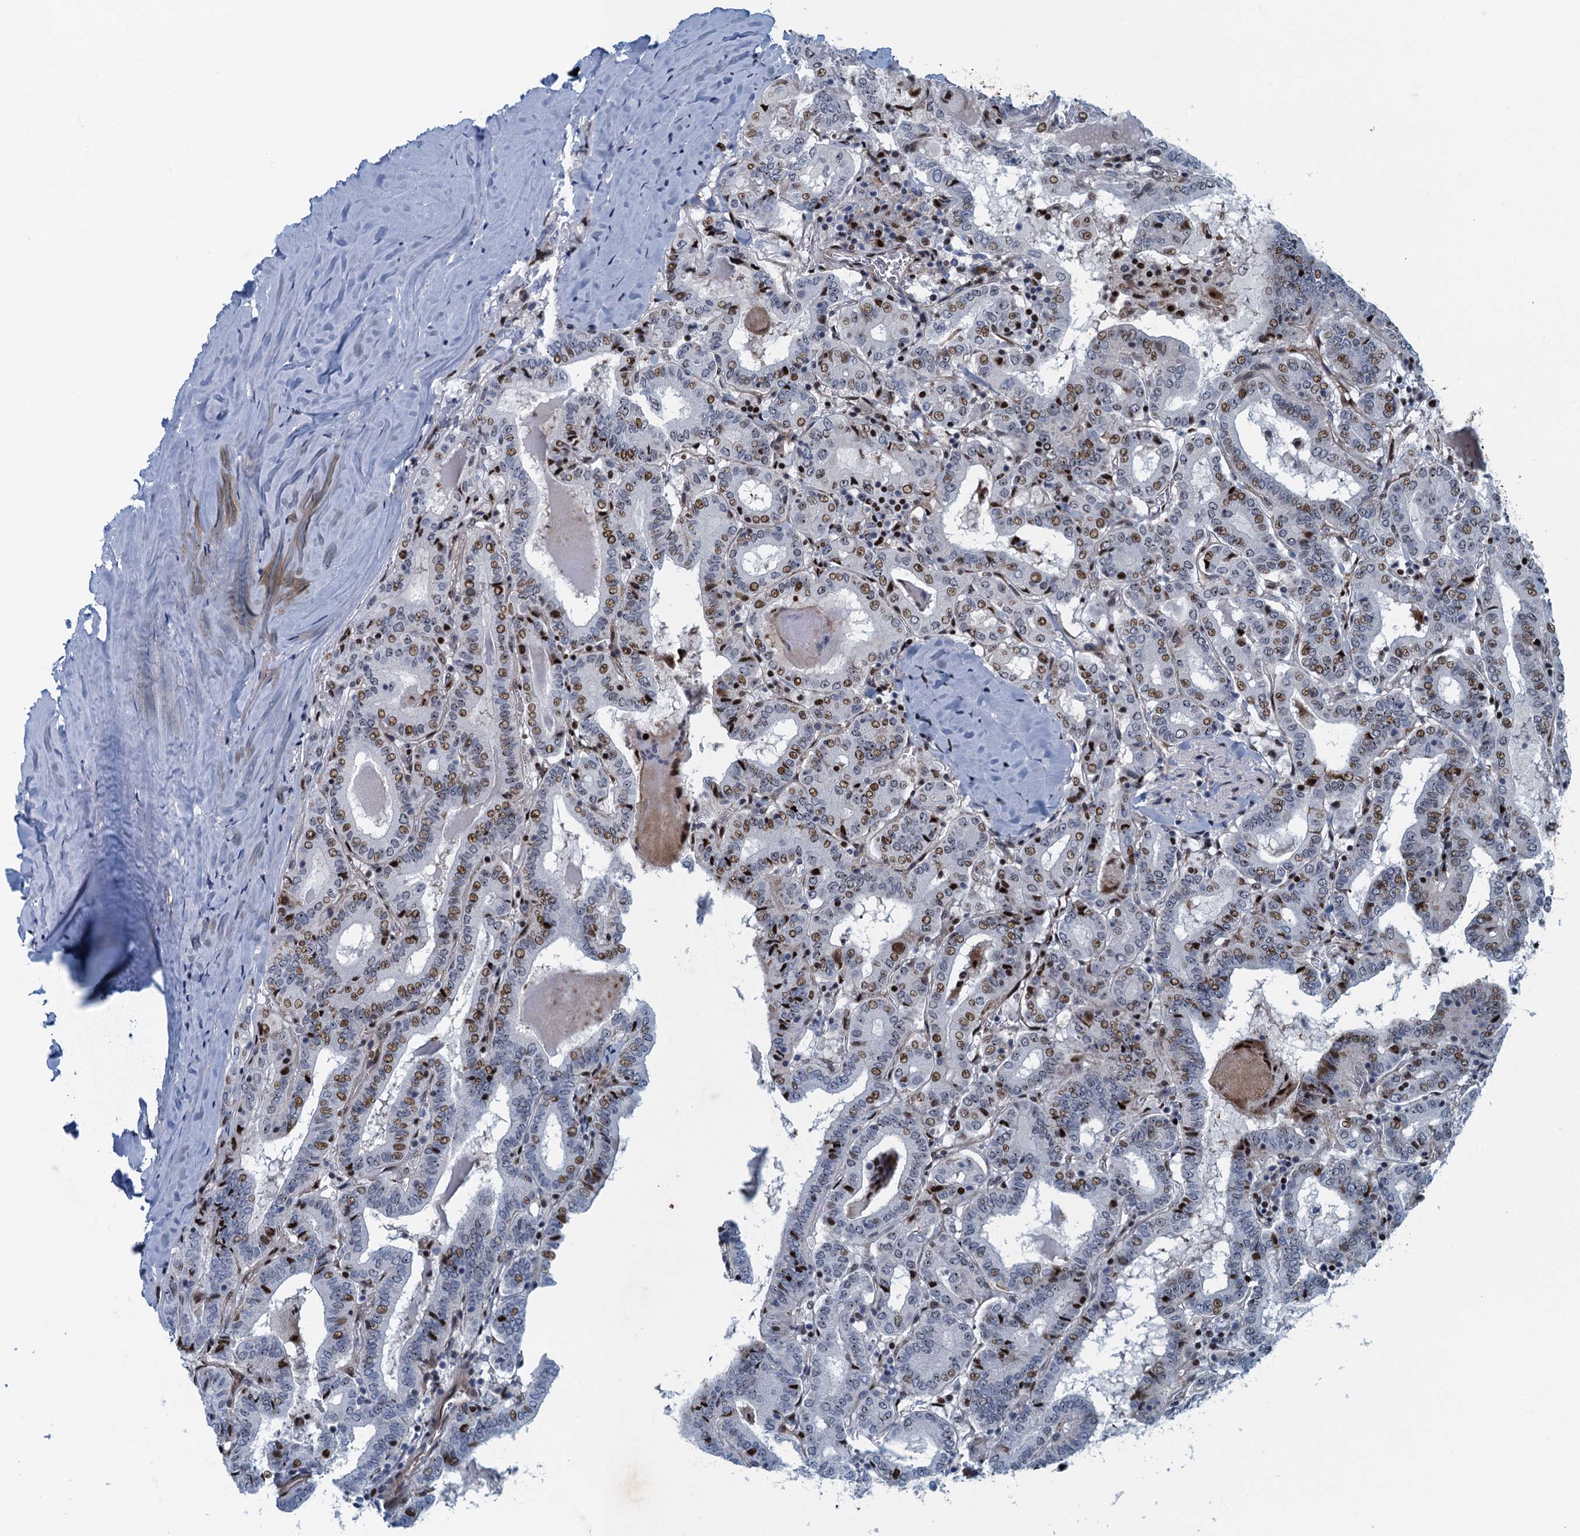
{"staining": {"intensity": "moderate", "quantity": "25%-75%", "location": "nuclear"}, "tissue": "thyroid cancer", "cell_type": "Tumor cells", "image_type": "cancer", "snomed": [{"axis": "morphology", "description": "Papillary adenocarcinoma, NOS"}, {"axis": "topography", "description": "Thyroid gland"}], "caption": "The immunohistochemical stain labels moderate nuclear expression in tumor cells of thyroid cancer tissue. Using DAB (brown) and hematoxylin (blue) stains, captured at high magnification using brightfield microscopy.", "gene": "ANKRD13D", "patient": {"sex": "female", "age": 72}}